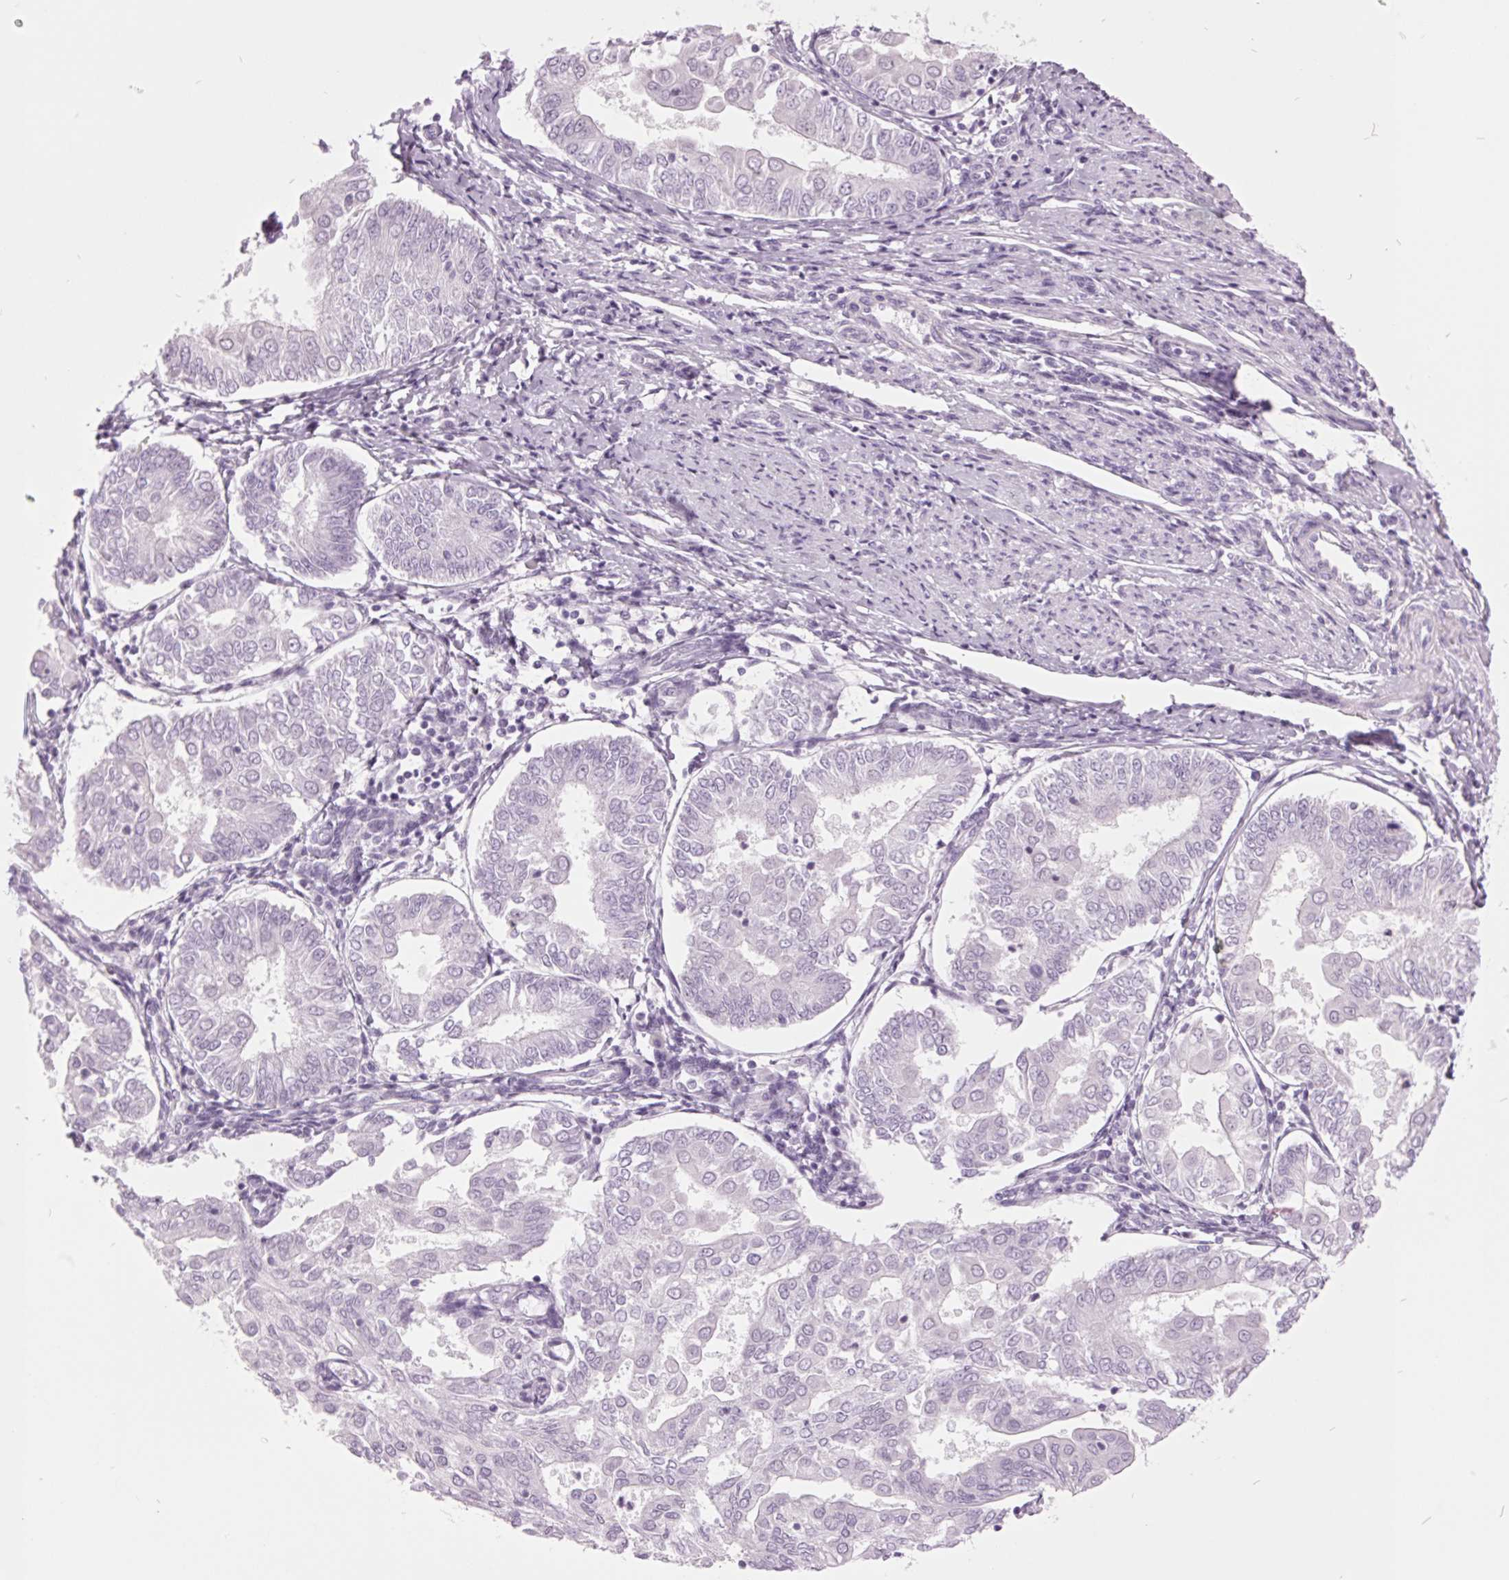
{"staining": {"intensity": "negative", "quantity": "none", "location": "none"}, "tissue": "endometrial cancer", "cell_type": "Tumor cells", "image_type": "cancer", "snomed": [{"axis": "morphology", "description": "Adenocarcinoma, NOS"}, {"axis": "topography", "description": "Endometrium"}], "caption": "IHC photomicrograph of endometrial adenocarcinoma stained for a protein (brown), which demonstrates no staining in tumor cells.", "gene": "ODAD2", "patient": {"sex": "female", "age": 68}}